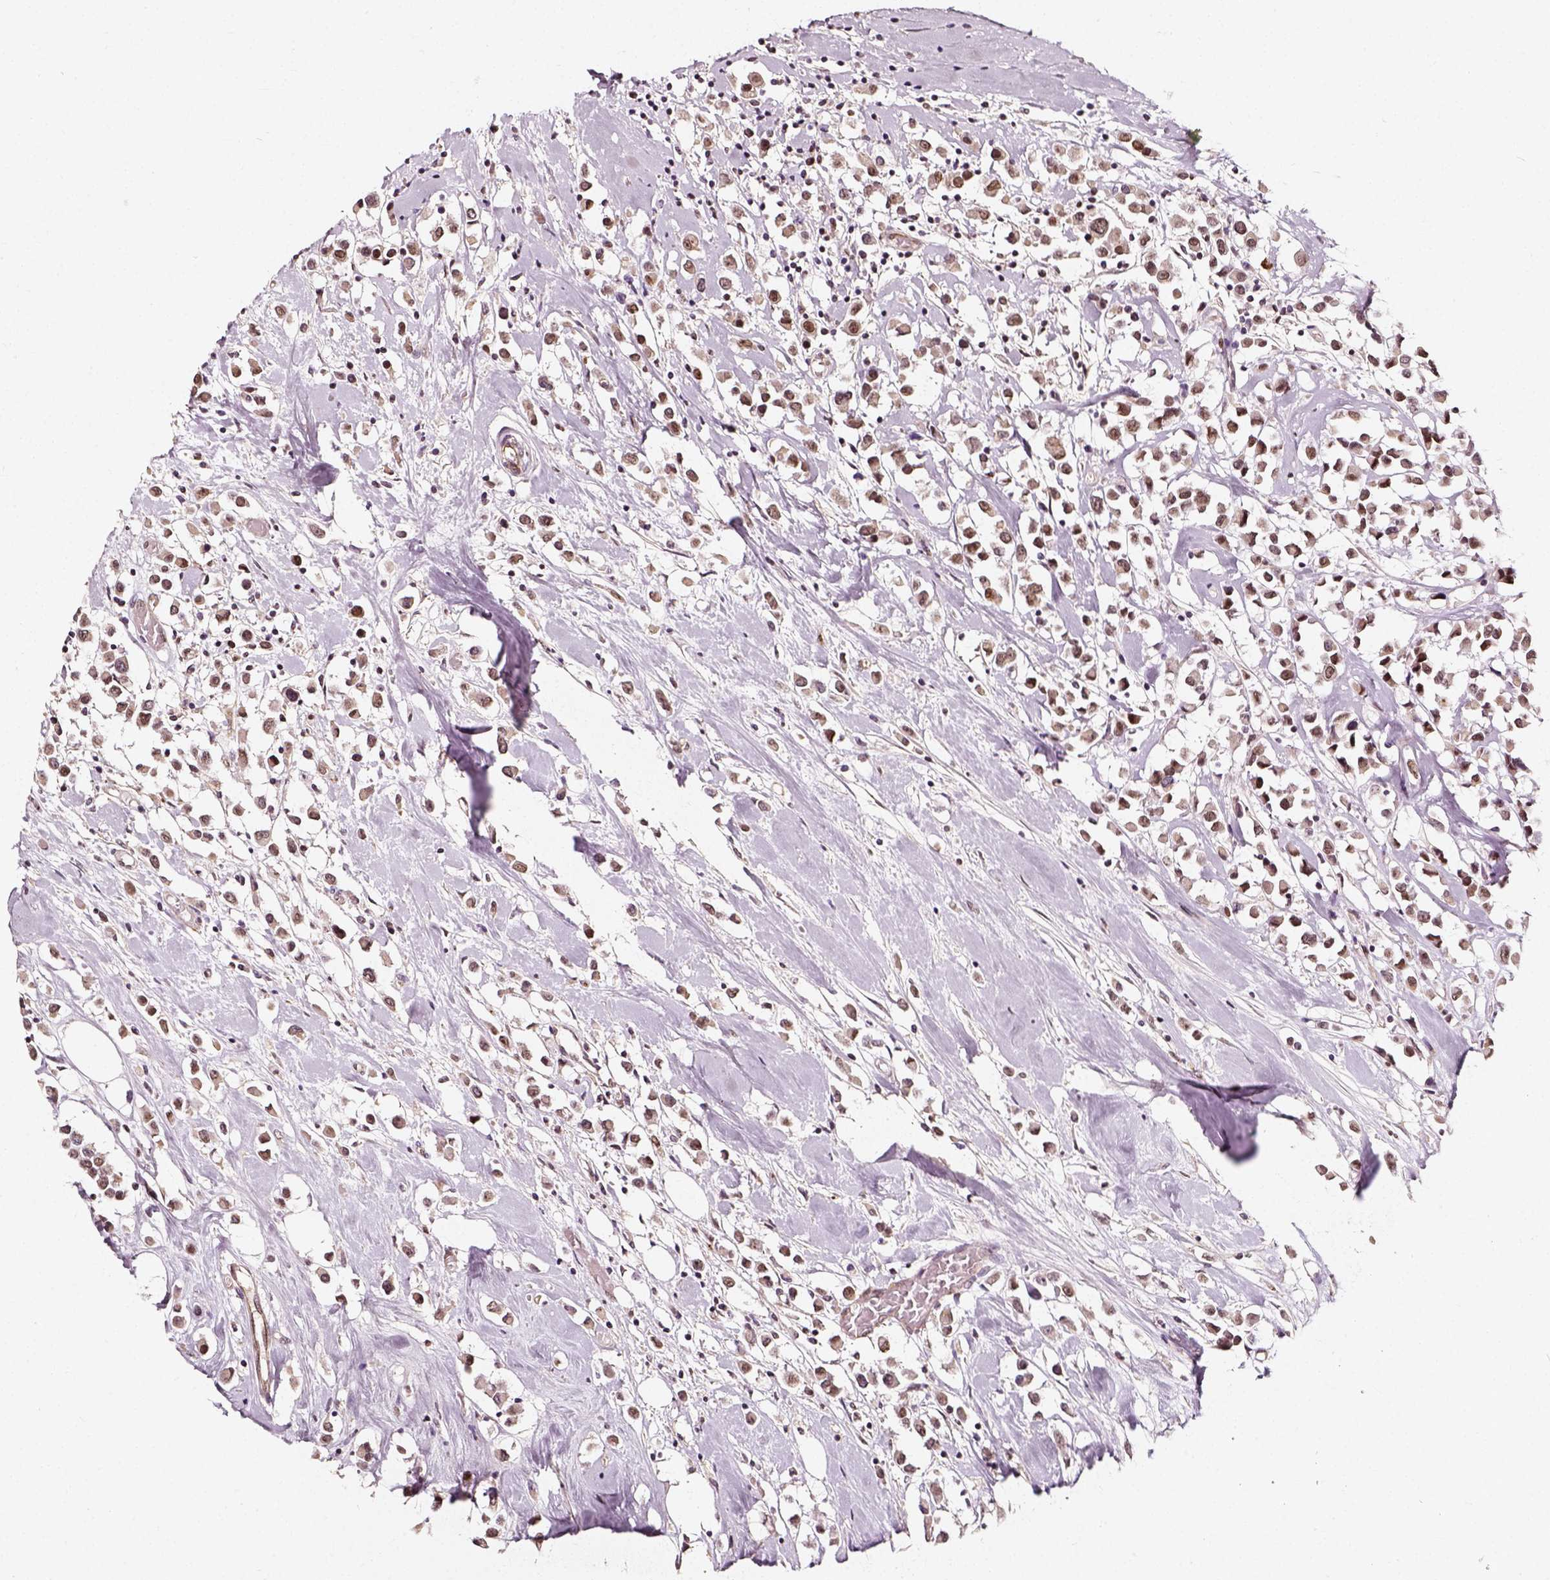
{"staining": {"intensity": "moderate", "quantity": ">75%", "location": "nuclear"}, "tissue": "breast cancer", "cell_type": "Tumor cells", "image_type": "cancer", "snomed": [{"axis": "morphology", "description": "Duct carcinoma"}, {"axis": "topography", "description": "Breast"}], "caption": "Moderate nuclear positivity is appreciated in approximately >75% of tumor cells in breast cancer. The protein is stained brown, and the nuclei are stained in blue (DAB IHC with brightfield microscopy, high magnification).", "gene": "NACC1", "patient": {"sex": "female", "age": 61}}